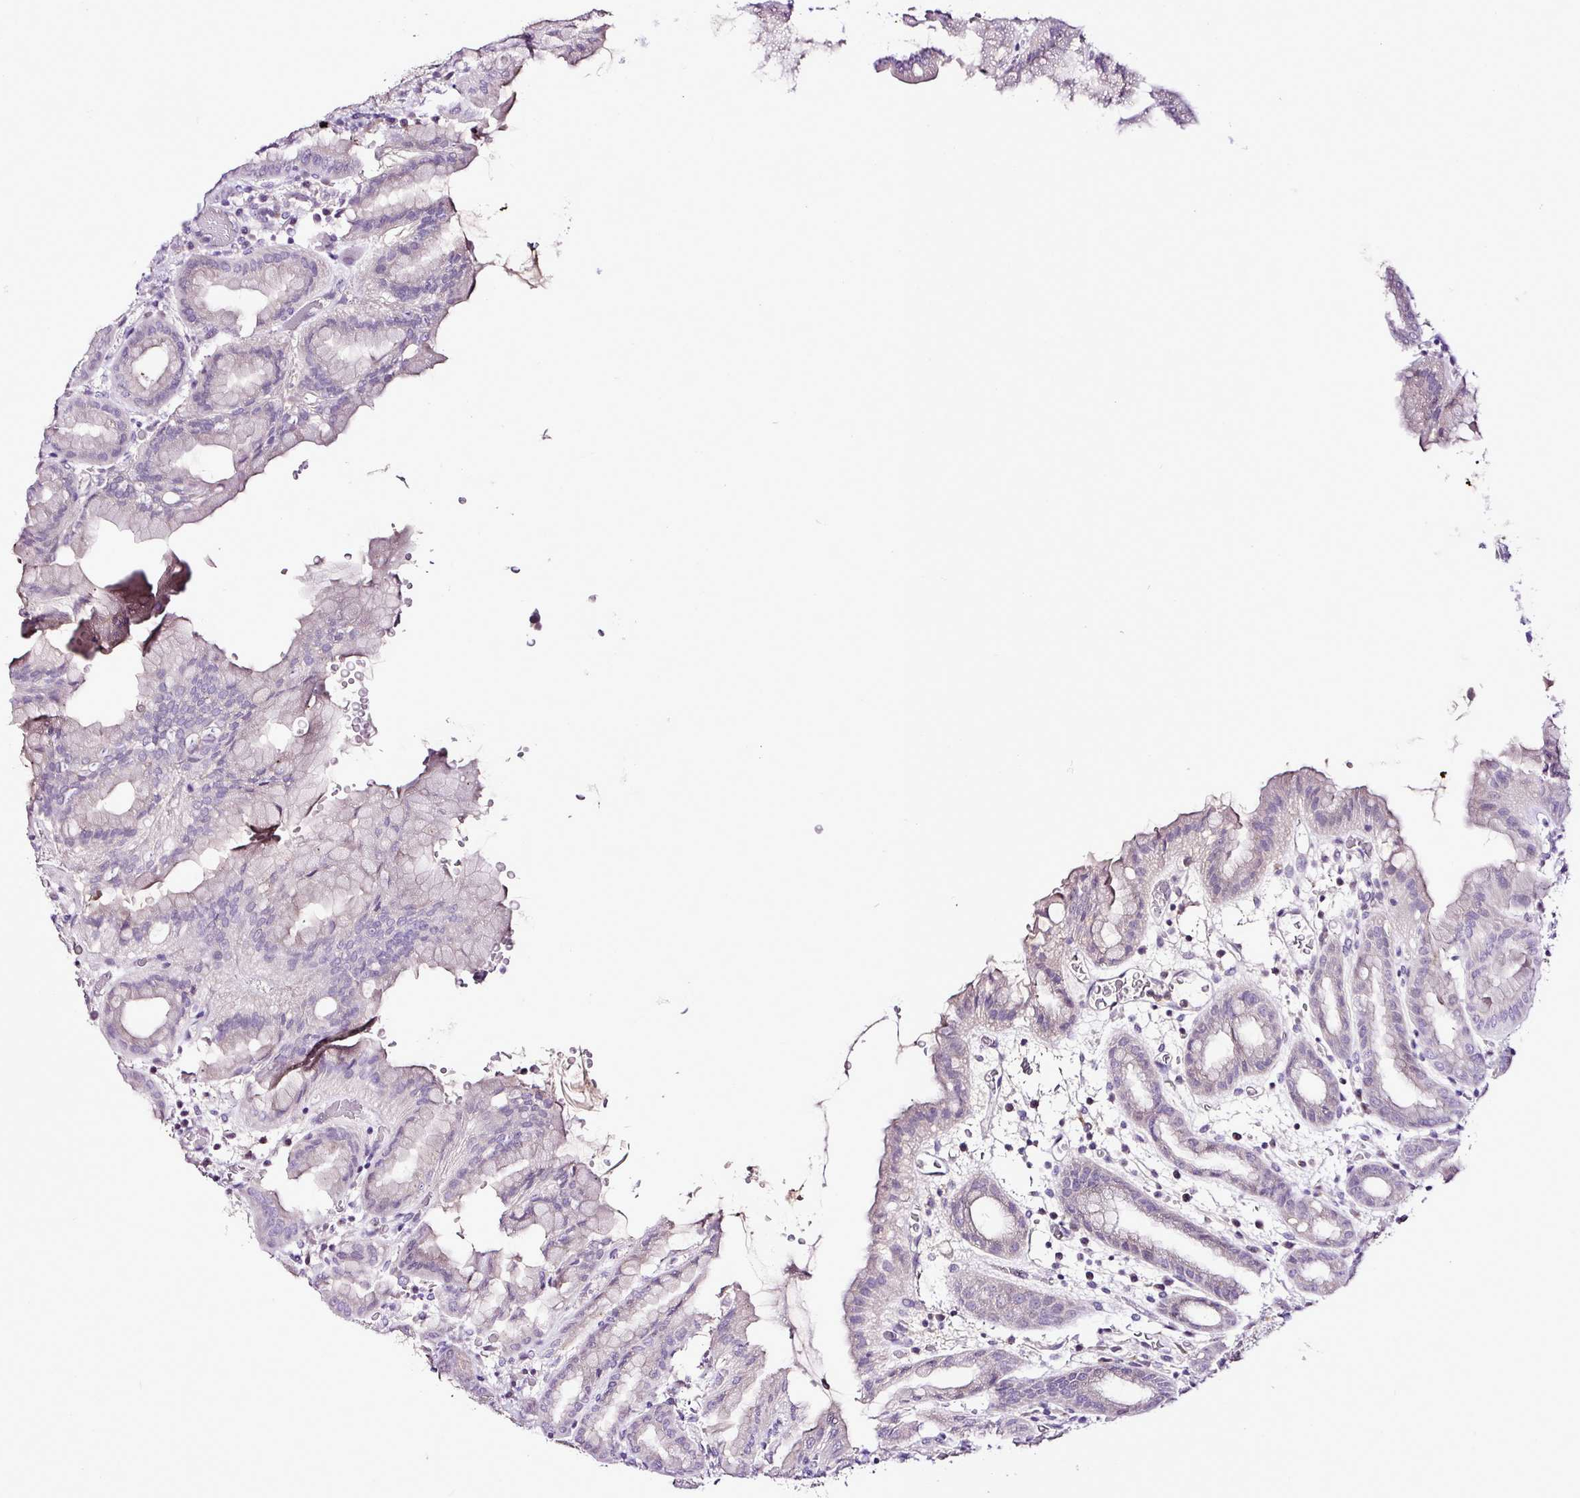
{"staining": {"intensity": "negative", "quantity": "none", "location": "none"}, "tissue": "stomach", "cell_type": "Glandular cells", "image_type": "normal", "snomed": [{"axis": "morphology", "description": "Normal tissue, NOS"}, {"axis": "topography", "description": "Stomach, upper"}, {"axis": "topography", "description": "Stomach"}], "caption": "DAB (3,3'-diaminobenzidine) immunohistochemical staining of unremarkable human stomach demonstrates no significant staining in glandular cells. The staining was performed using DAB to visualize the protein expression in brown, while the nuclei were stained in blue with hematoxylin (Magnification: 20x).", "gene": "ESR1", "patient": {"sex": "male", "age": 68}}